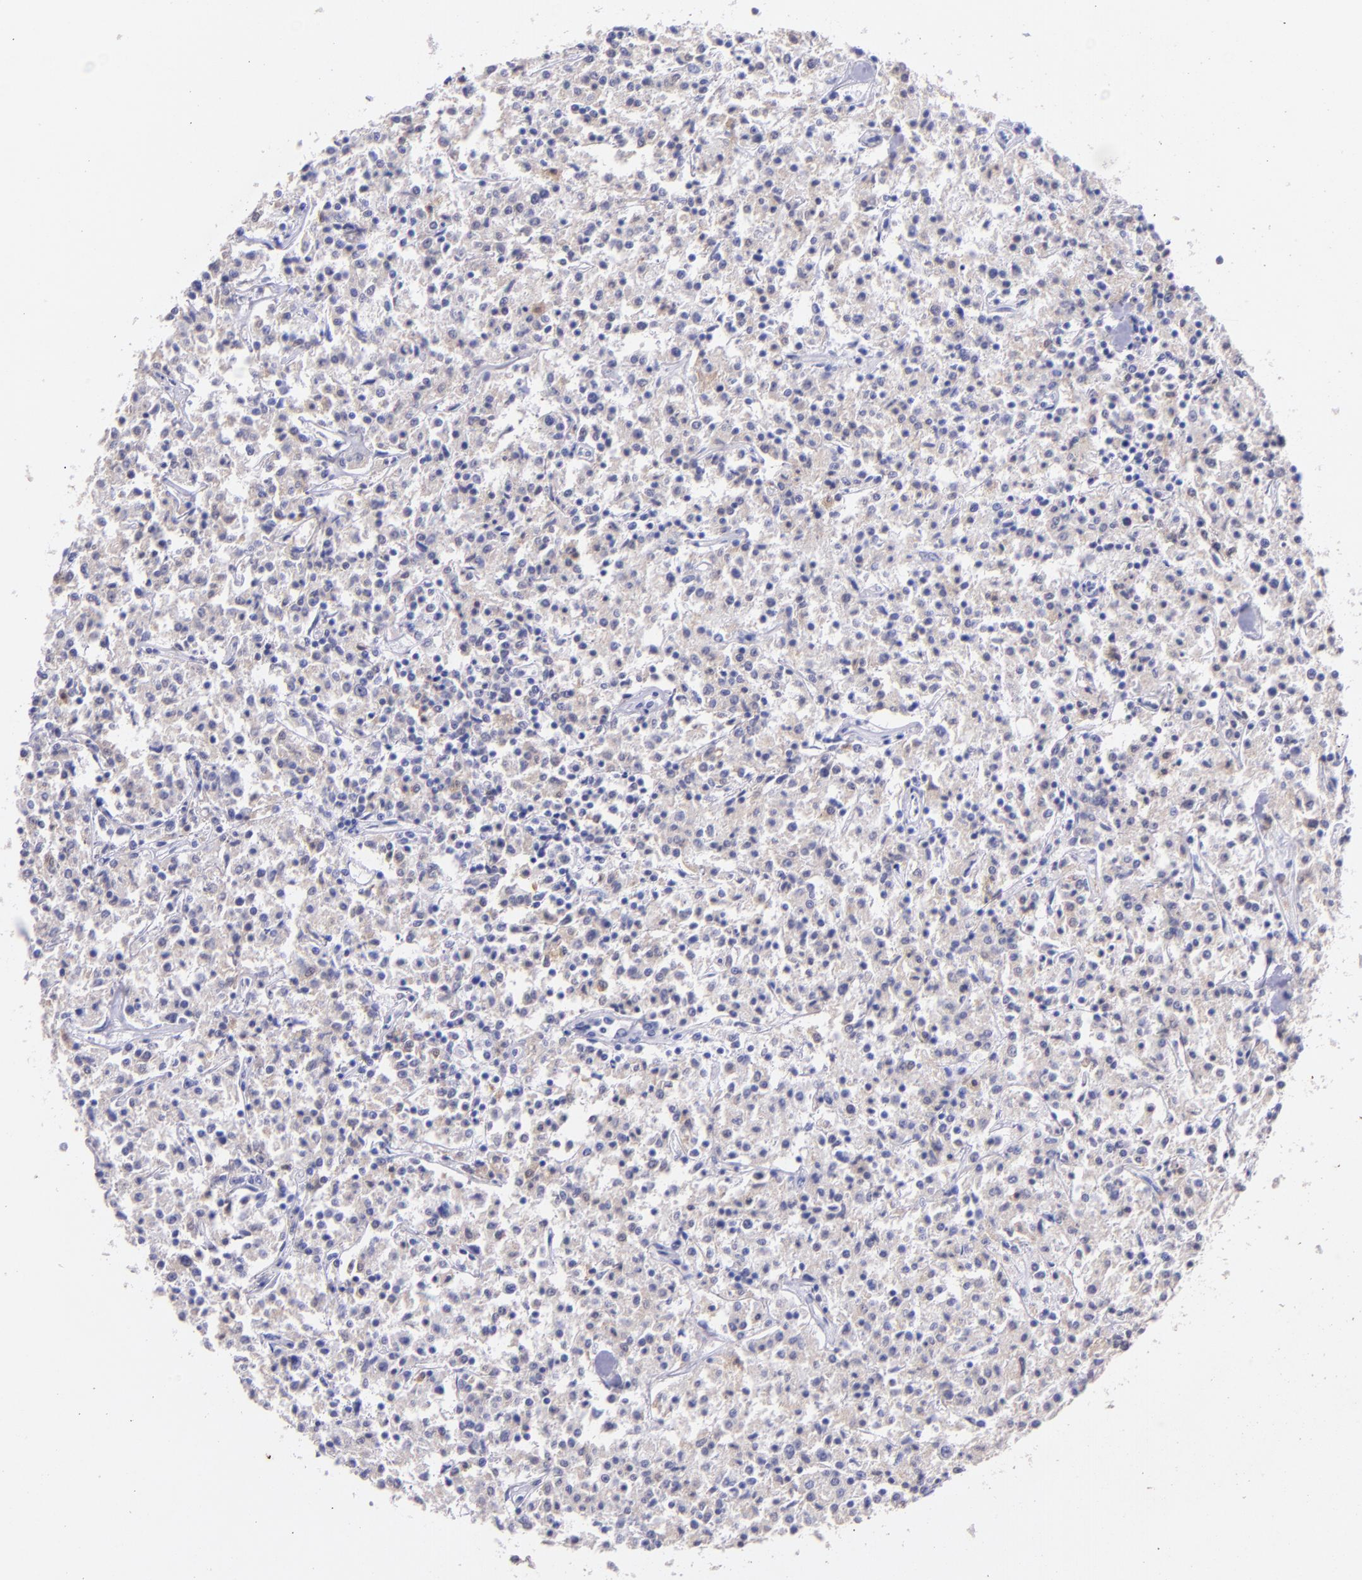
{"staining": {"intensity": "negative", "quantity": "none", "location": "none"}, "tissue": "lymphoma", "cell_type": "Tumor cells", "image_type": "cancer", "snomed": [{"axis": "morphology", "description": "Malignant lymphoma, non-Hodgkin's type, Low grade"}, {"axis": "topography", "description": "Small intestine"}], "caption": "The image shows no significant staining in tumor cells of malignant lymphoma, non-Hodgkin's type (low-grade).", "gene": "UCHL1", "patient": {"sex": "female", "age": 59}}